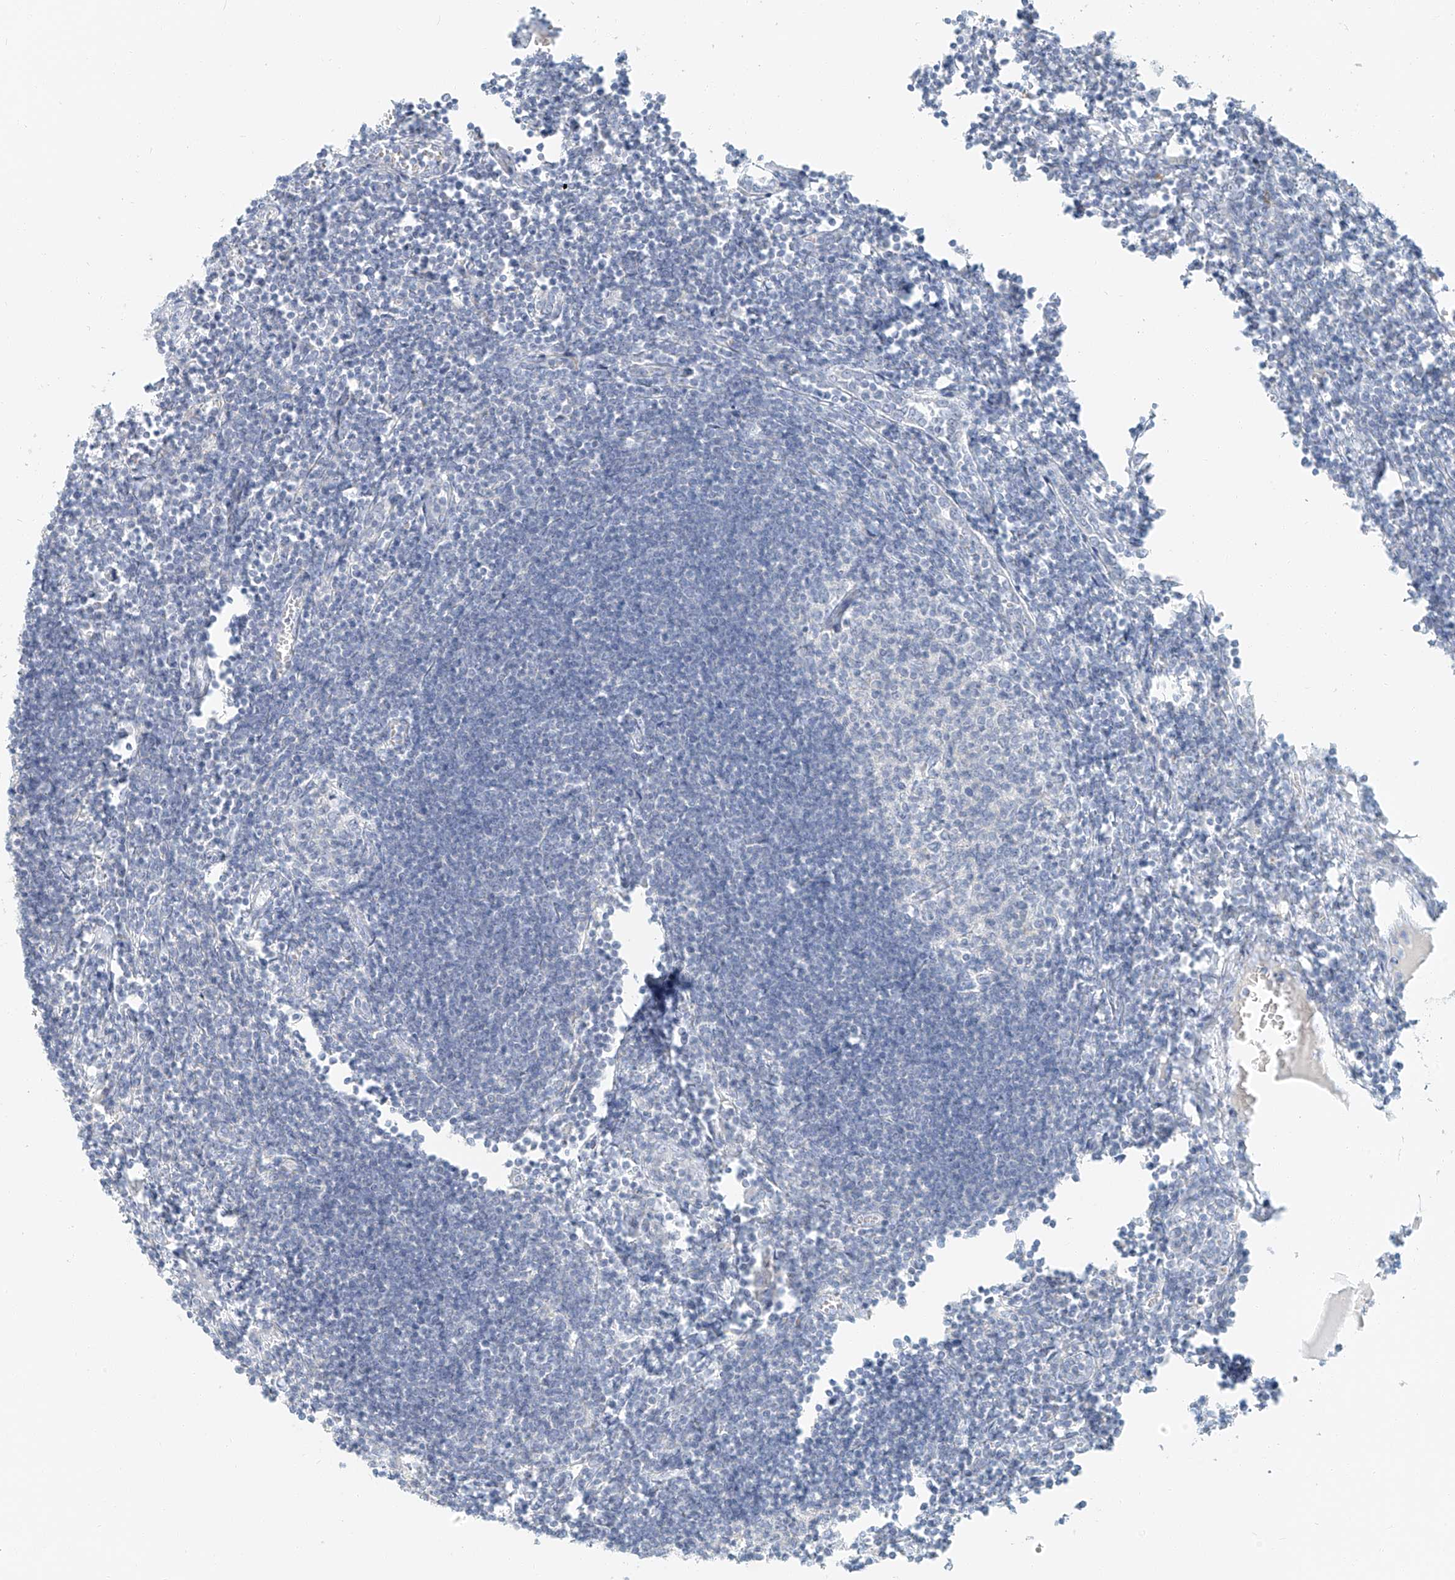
{"staining": {"intensity": "negative", "quantity": "none", "location": "none"}, "tissue": "lymph node", "cell_type": "Germinal center cells", "image_type": "normal", "snomed": [{"axis": "morphology", "description": "Normal tissue, NOS"}, {"axis": "morphology", "description": "Malignant melanoma, Metastatic site"}, {"axis": "topography", "description": "Lymph node"}], "caption": "Germinal center cells are negative for brown protein staining in unremarkable lymph node. (Immunohistochemistry (ihc), brightfield microscopy, high magnification).", "gene": "PGC", "patient": {"sex": "male", "age": 41}}